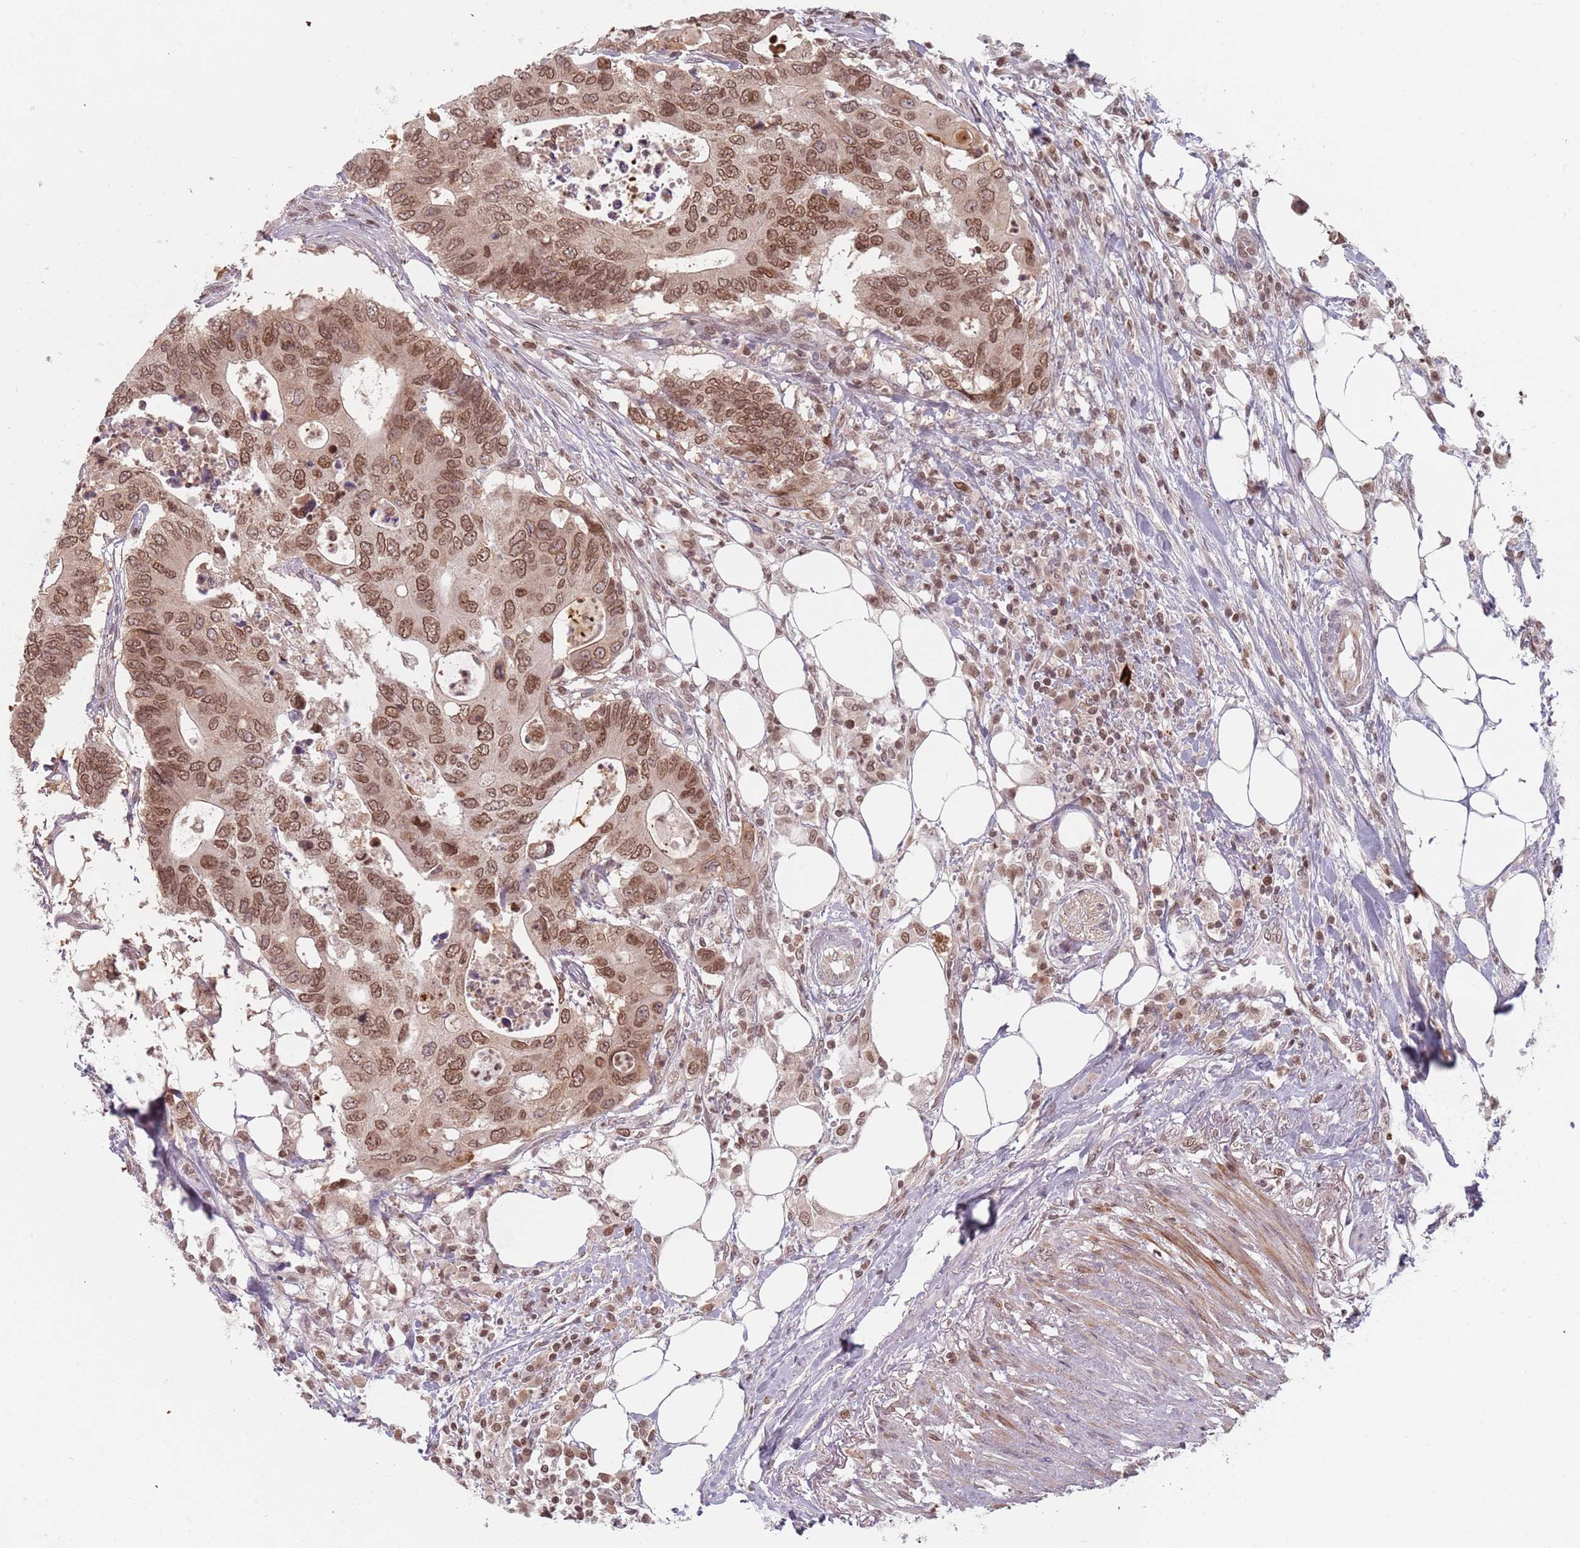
{"staining": {"intensity": "moderate", "quantity": ">75%", "location": "nuclear"}, "tissue": "colorectal cancer", "cell_type": "Tumor cells", "image_type": "cancer", "snomed": [{"axis": "morphology", "description": "Adenocarcinoma, NOS"}, {"axis": "topography", "description": "Colon"}], "caption": "Immunohistochemical staining of colorectal adenocarcinoma reveals moderate nuclear protein staining in approximately >75% of tumor cells. (IHC, brightfield microscopy, high magnification).", "gene": "NUP50", "patient": {"sex": "male", "age": 71}}